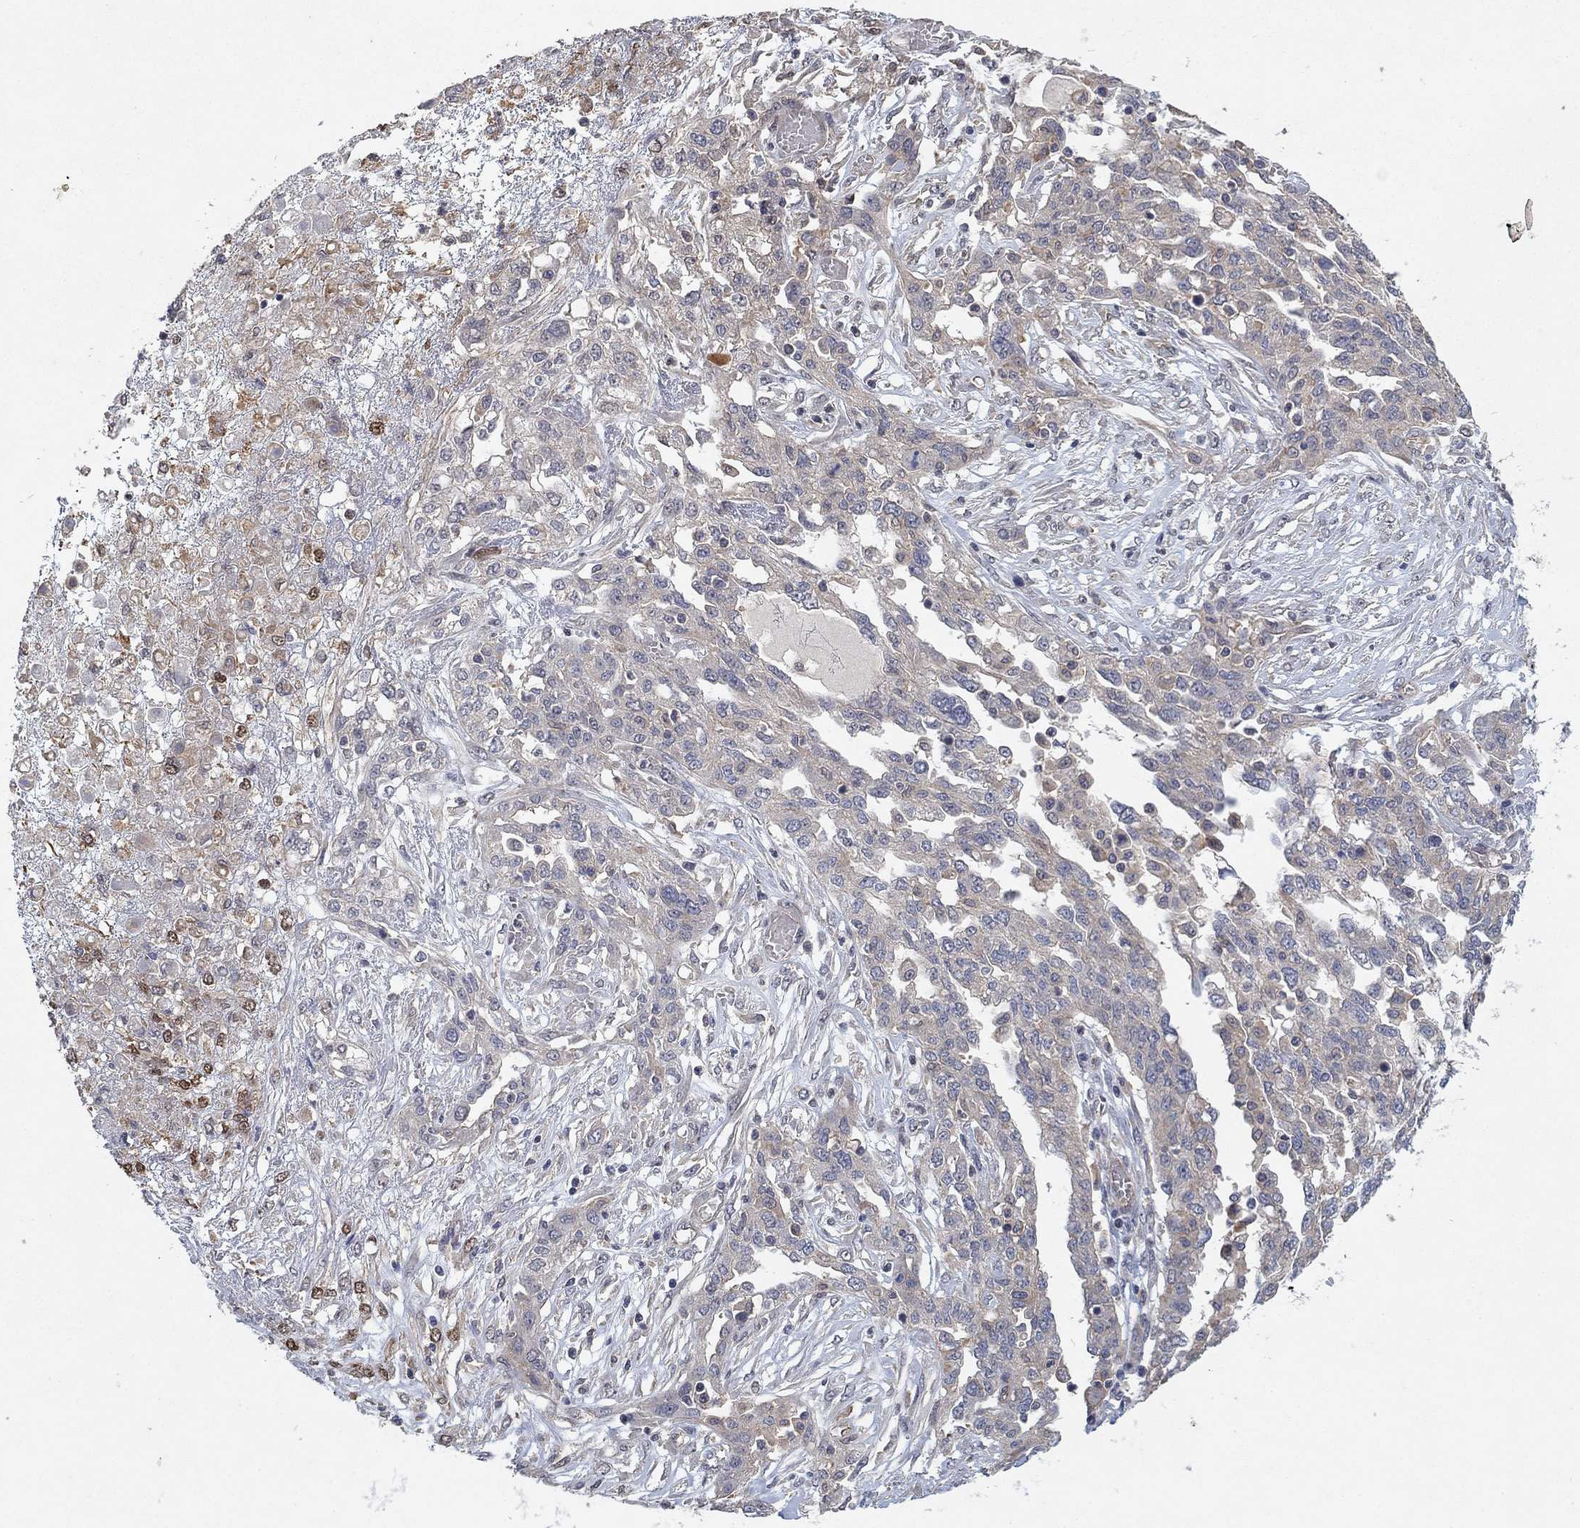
{"staining": {"intensity": "negative", "quantity": "none", "location": "none"}, "tissue": "ovarian cancer", "cell_type": "Tumor cells", "image_type": "cancer", "snomed": [{"axis": "morphology", "description": "Cystadenocarcinoma, serous, NOS"}, {"axis": "topography", "description": "Ovary"}], "caption": "A high-resolution image shows IHC staining of ovarian serous cystadenocarcinoma, which demonstrates no significant staining in tumor cells. (Immunohistochemistry (ihc), brightfield microscopy, high magnification).", "gene": "MCUR1", "patient": {"sex": "female", "age": 67}}